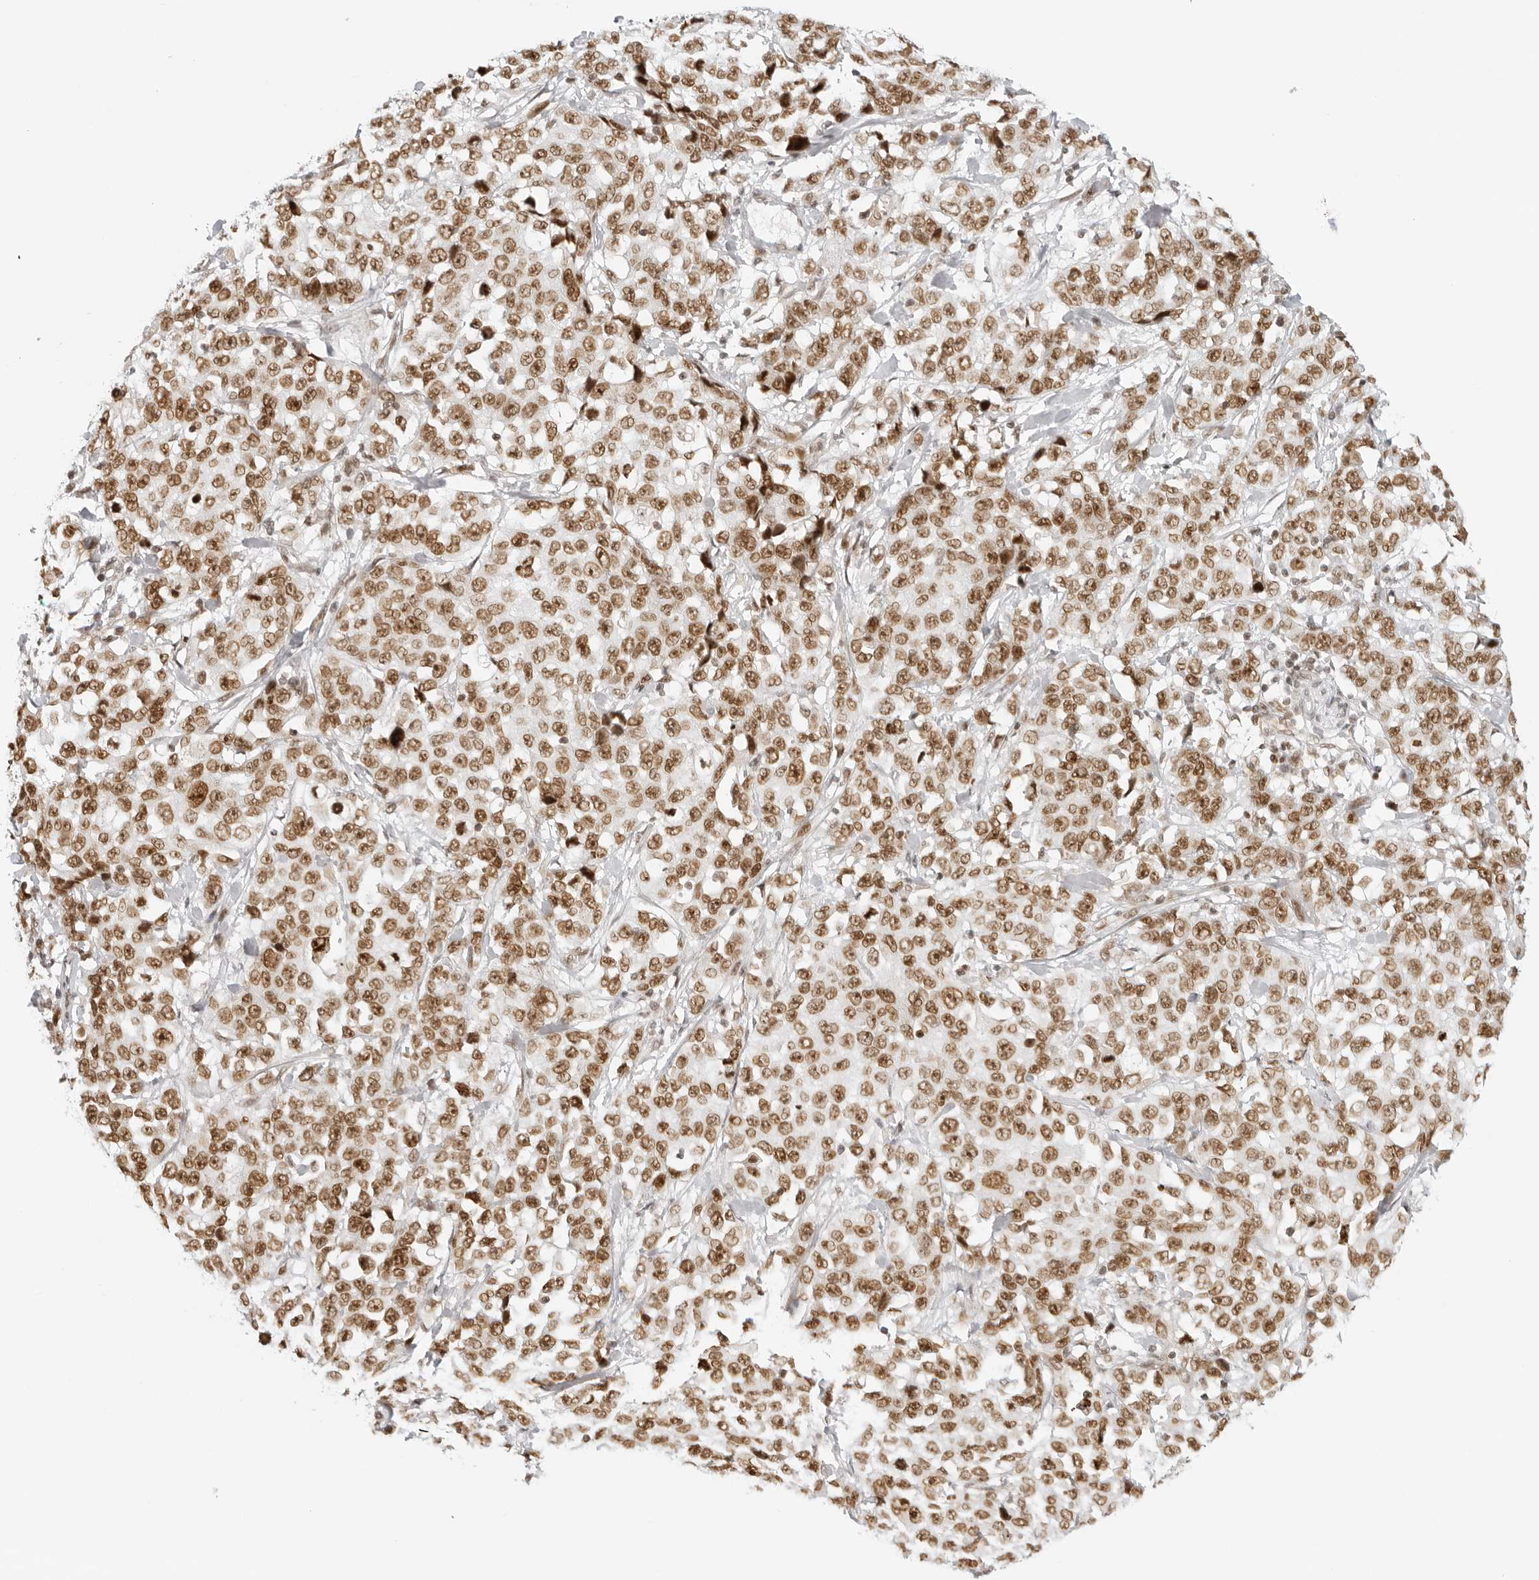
{"staining": {"intensity": "moderate", "quantity": ">75%", "location": "nuclear"}, "tissue": "stomach cancer", "cell_type": "Tumor cells", "image_type": "cancer", "snomed": [{"axis": "morphology", "description": "Normal tissue, NOS"}, {"axis": "morphology", "description": "Adenocarcinoma, NOS"}, {"axis": "topography", "description": "Stomach"}], "caption": "Human adenocarcinoma (stomach) stained with a protein marker shows moderate staining in tumor cells.", "gene": "RCC1", "patient": {"sex": "male", "age": 48}}